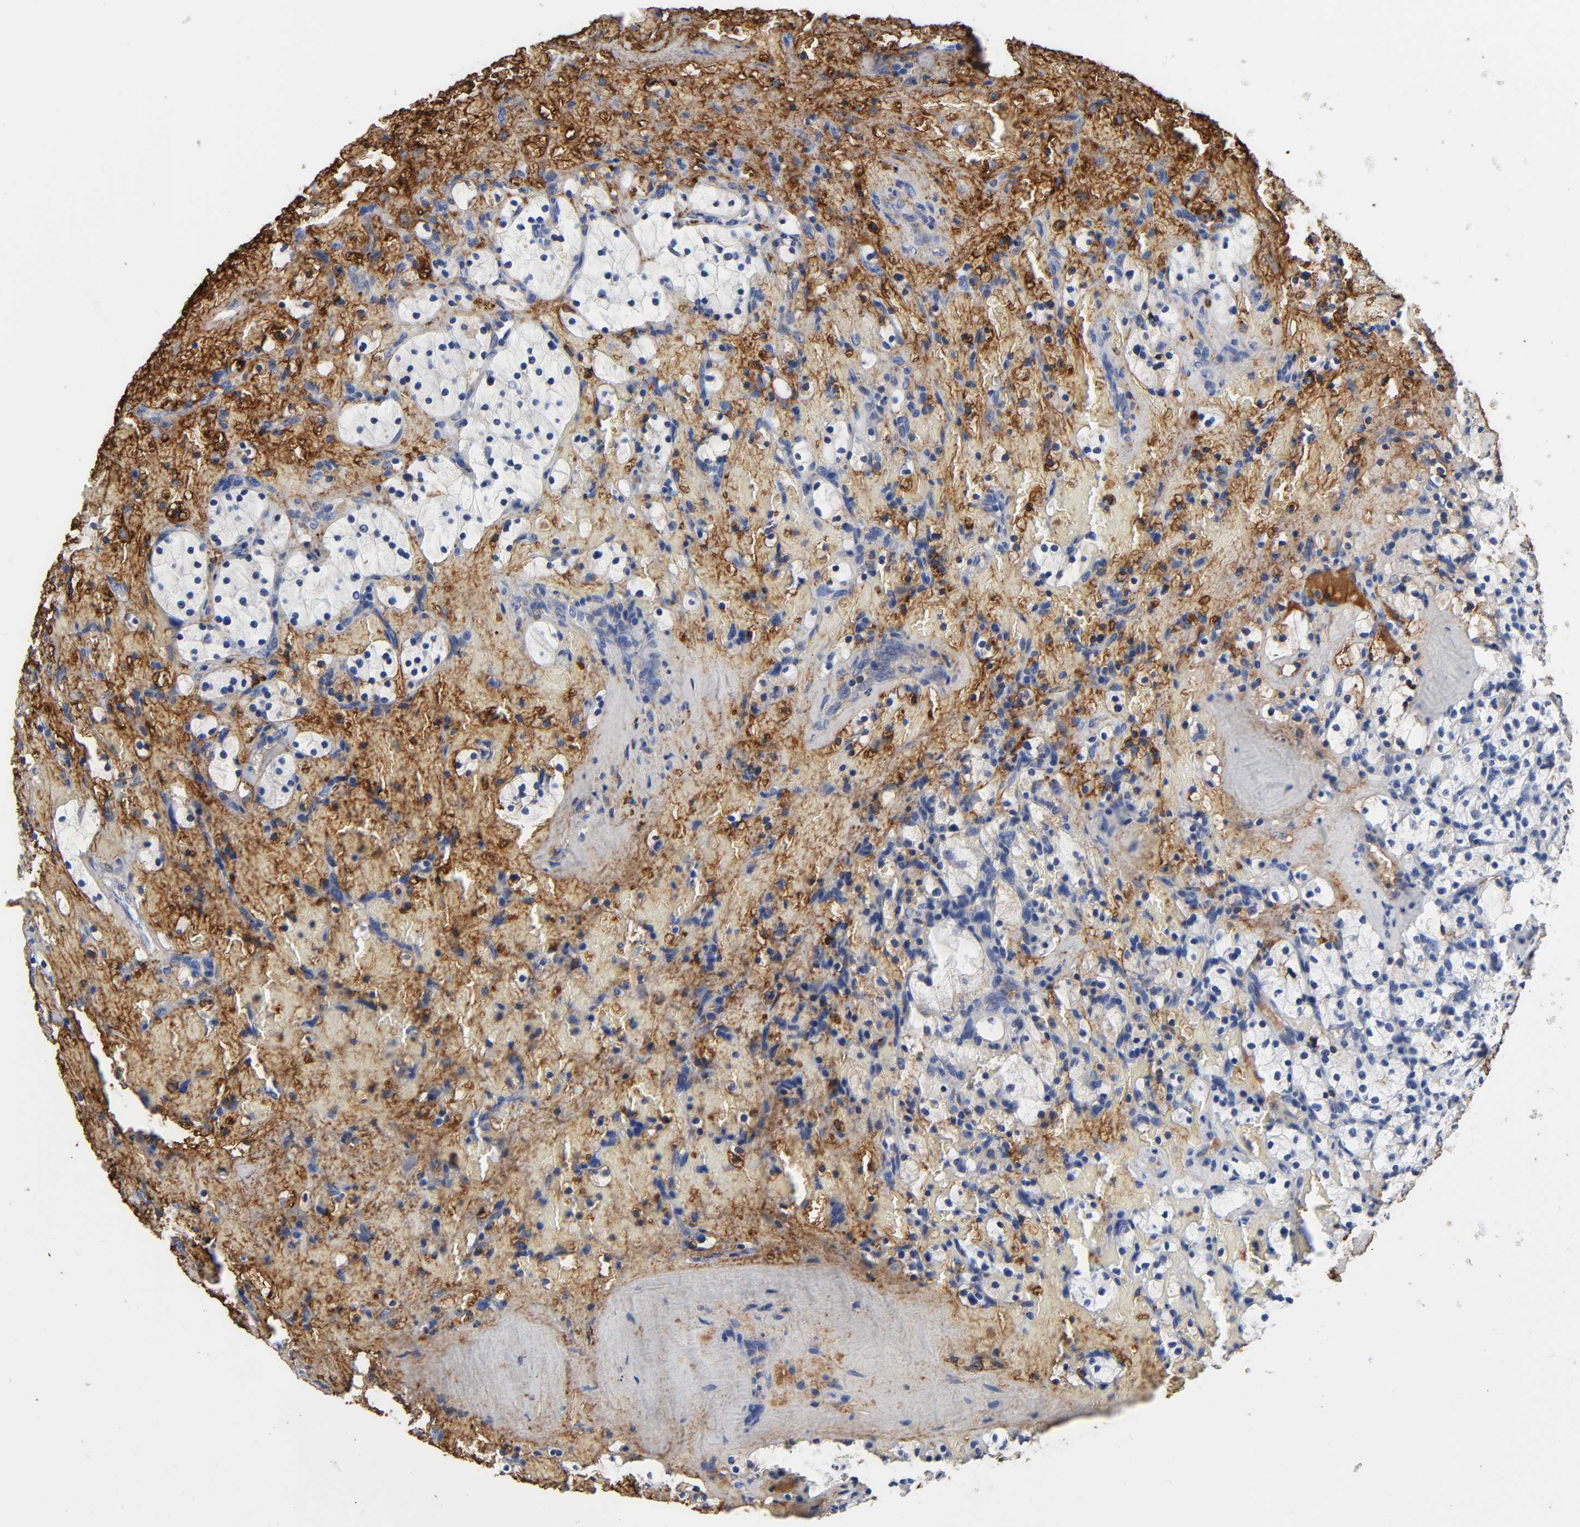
{"staining": {"intensity": "negative", "quantity": "none", "location": "none"}, "tissue": "renal cancer", "cell_type": "Tumor cells", "image_type": "cancer", "snomed": [{"axis": "morphology", "description": "Adenocarcinoma, NOS"}, {"axis": "topography", "description": "Kidney"}], "caption": "Tumor cells are negative for brown protein staining in renal adenocarcinoma.", "gene": "FBLN1", "patient": {"sex": "female", "age": 83}}